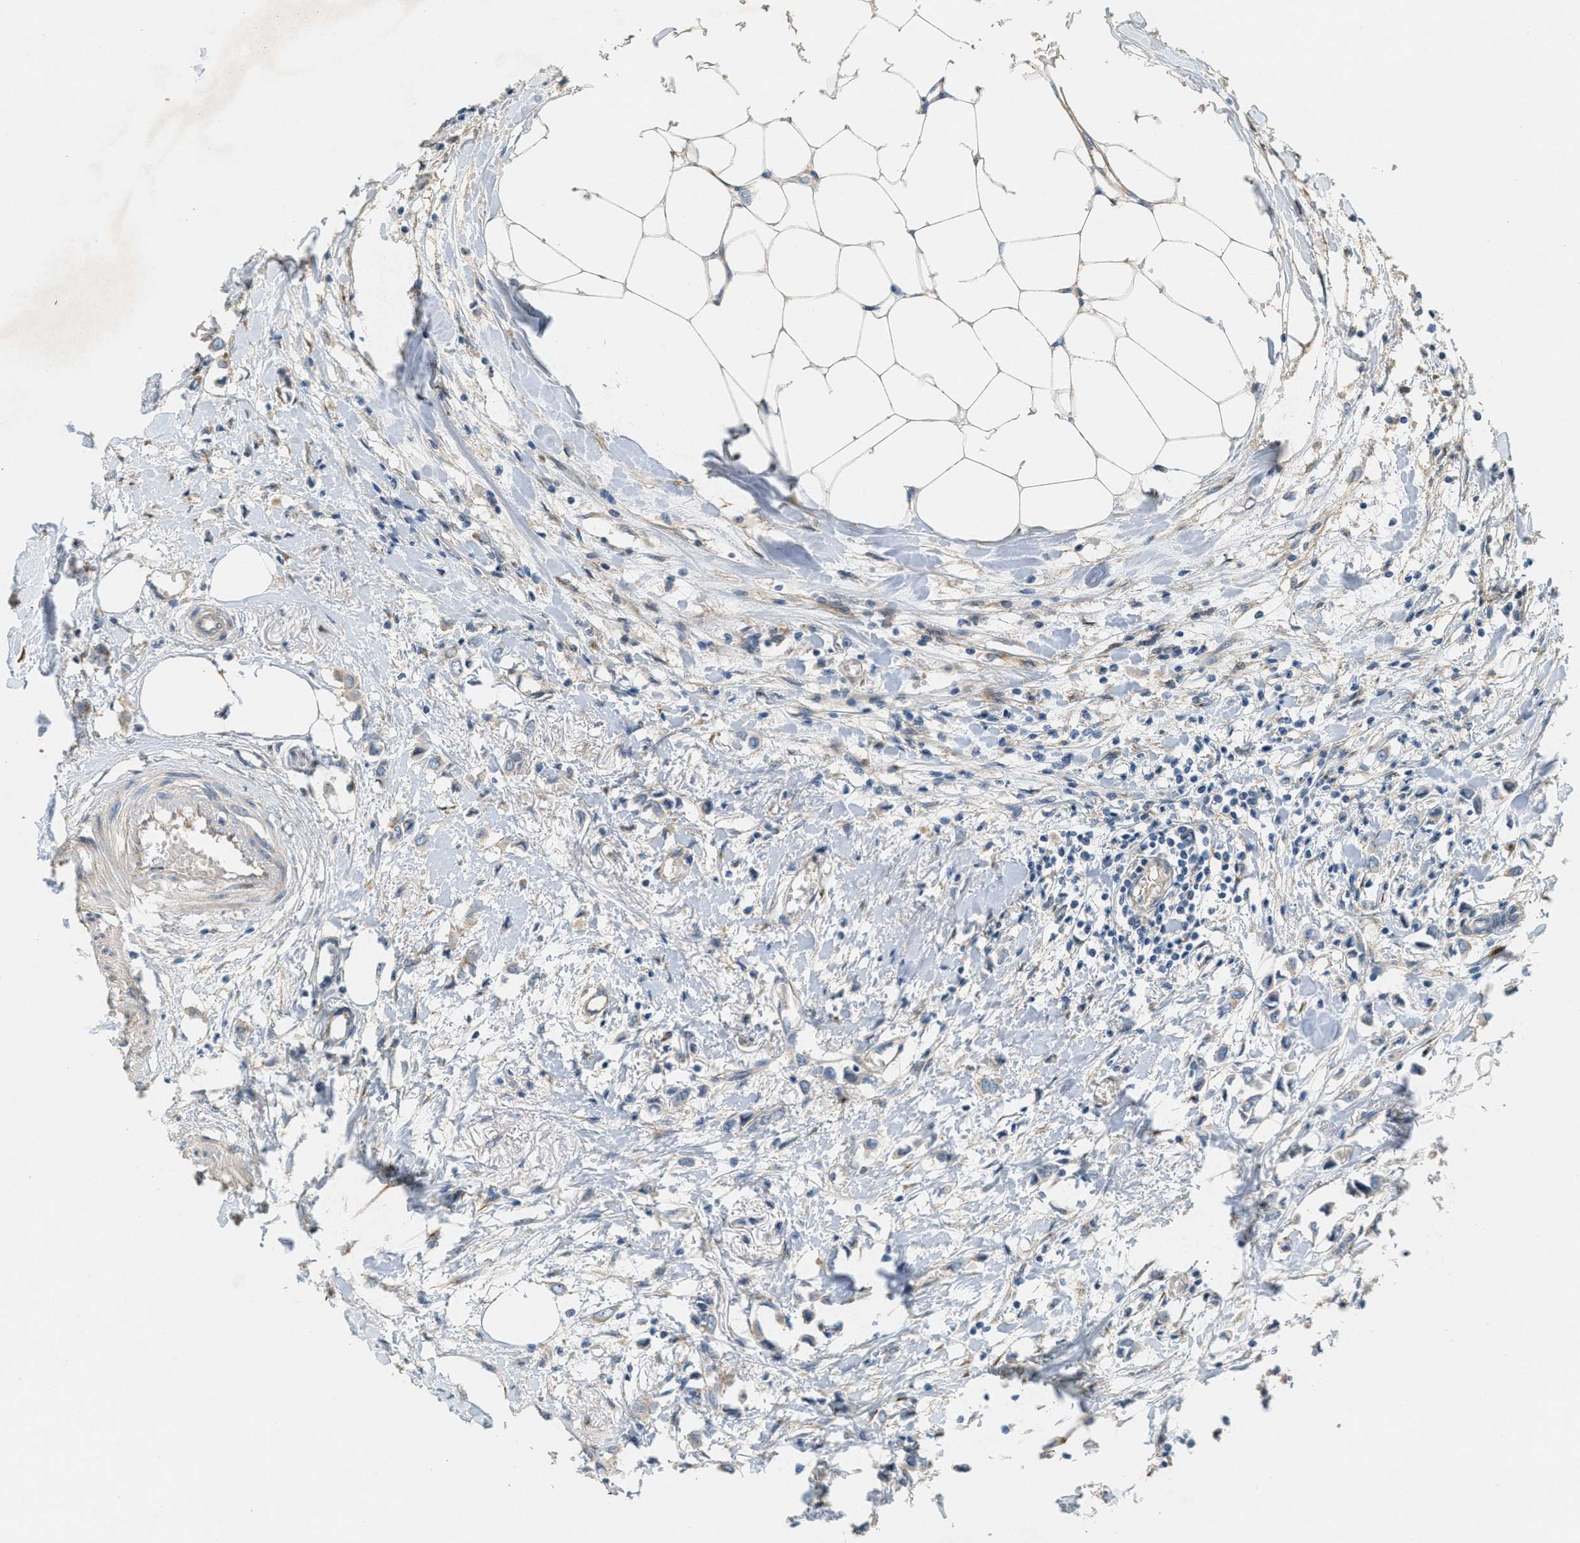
{"staining": {"intensity": "weak", "quantity": "<25%", "location": "cytoplasmic/membranous"}, "tissue": "breast cancer", "cell_type": "Tumor cells", "image_type": "cancer", "snomed": [{"axis": "morphology", "description": "Lobular carcinoma"}, {"axis": "topography", "description": "Breast"}], "caption": "IHC of human breast cancer shows no expression in tumor cells. Brightfield microscopy of immunohistochemistry stained with DAB (brown) and hematoxylin (blue), captured at high magnification.", "gene": "ADCY5", "patient": {"sex": "female", "age": 51}}